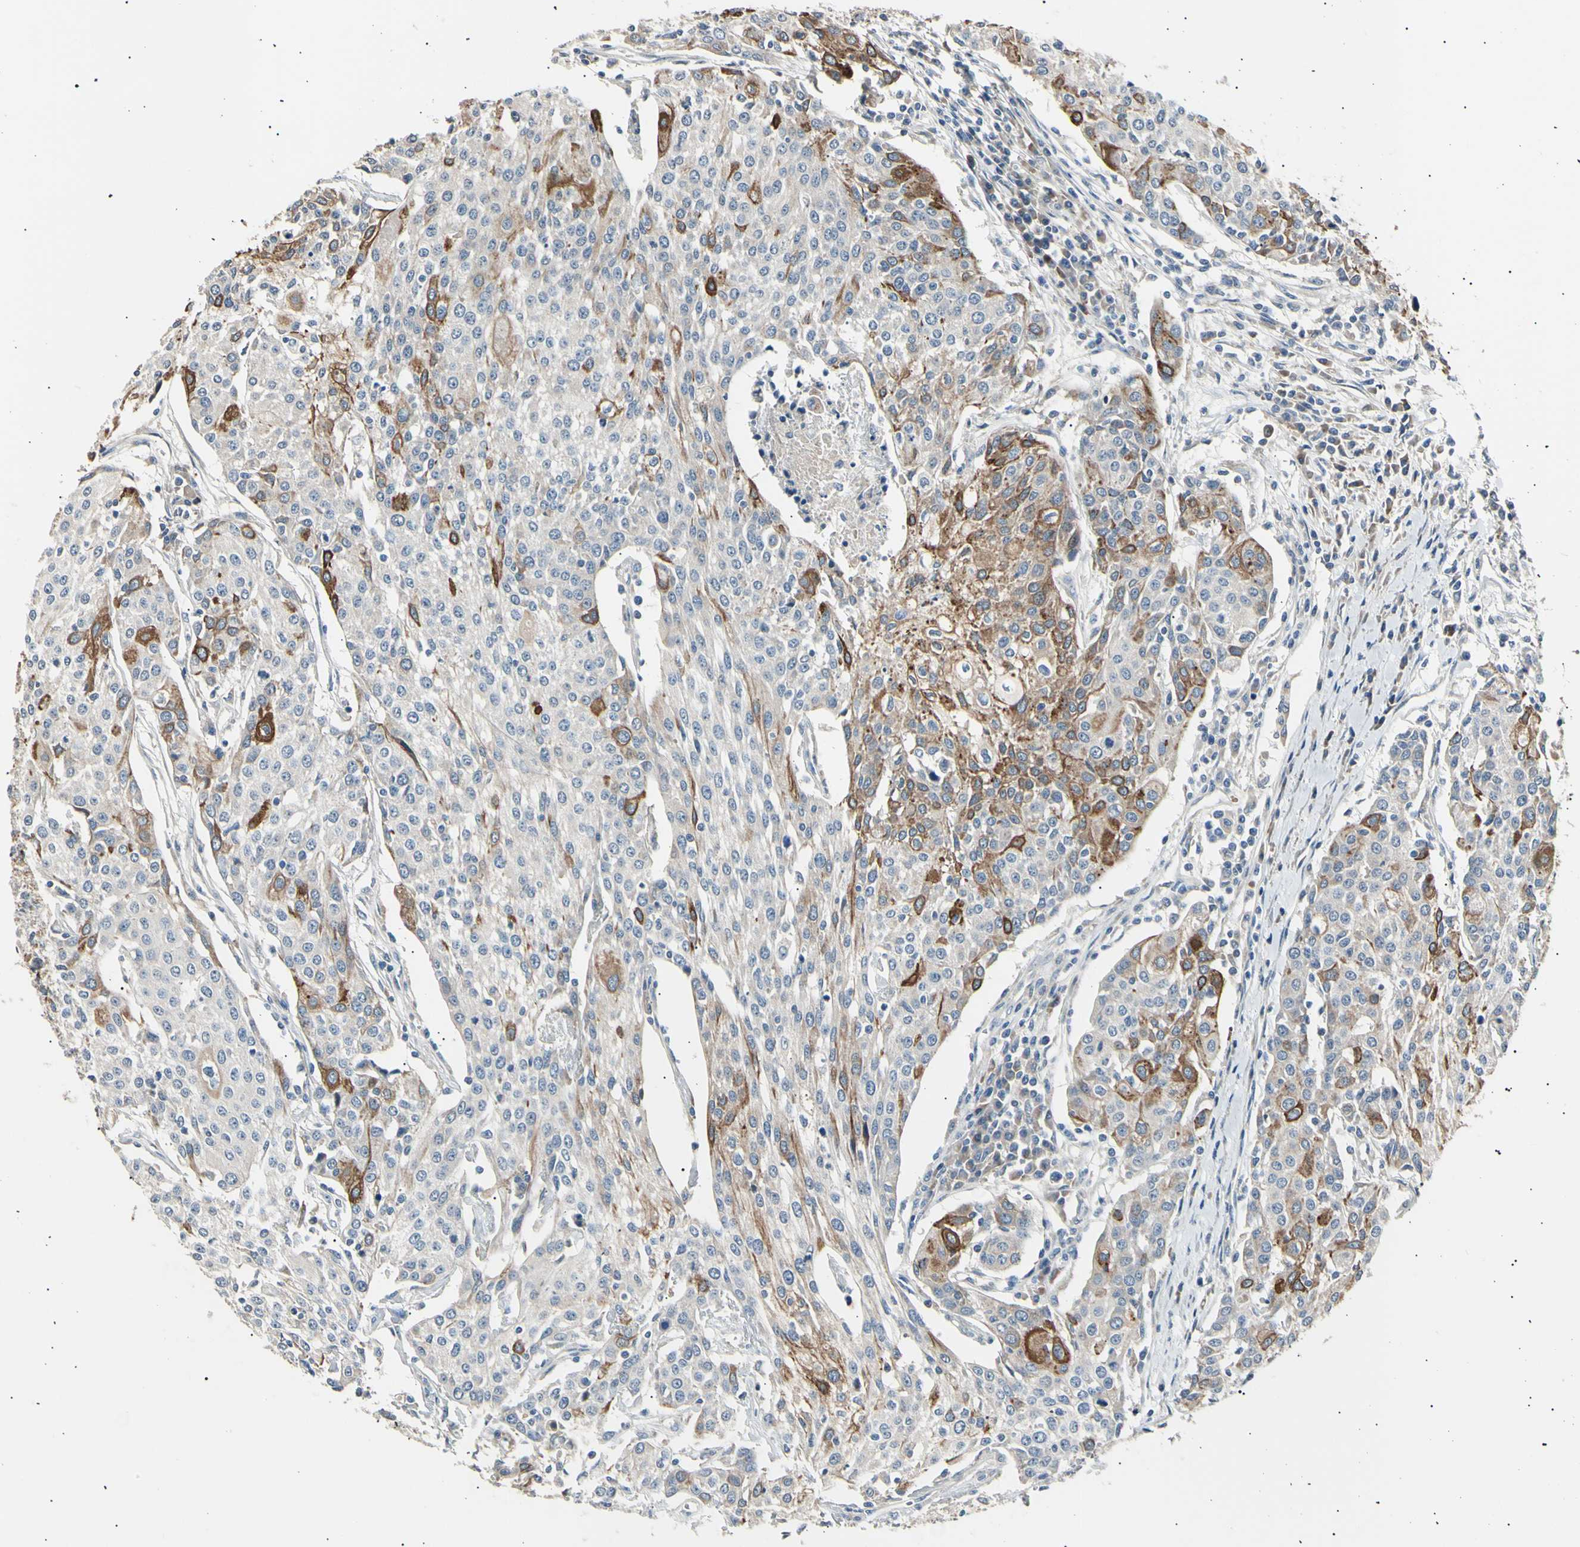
{"staining": {"intensity": "moderate", "quantity": "25%-75%", "location": "cytoplasmic/membranous"}, "tissue": "urothelial cancer", "cell_type": "Tumor cells", "image_type": "cancer", "snomed": [{"axis": "morphology", "description": "Urothelial carcinoma, High grade"}, {"axis": "topography", "description": "Urinary bladder"}], "caption": "Protein expression analysis of human high-grade urothelial carcinoma reveals moderate cytoplasmic/membranous staining in approximately 25%-75% of tumor cells.", "gene": "ITGA6", "patient": {"sex": "female", "age": 85}}